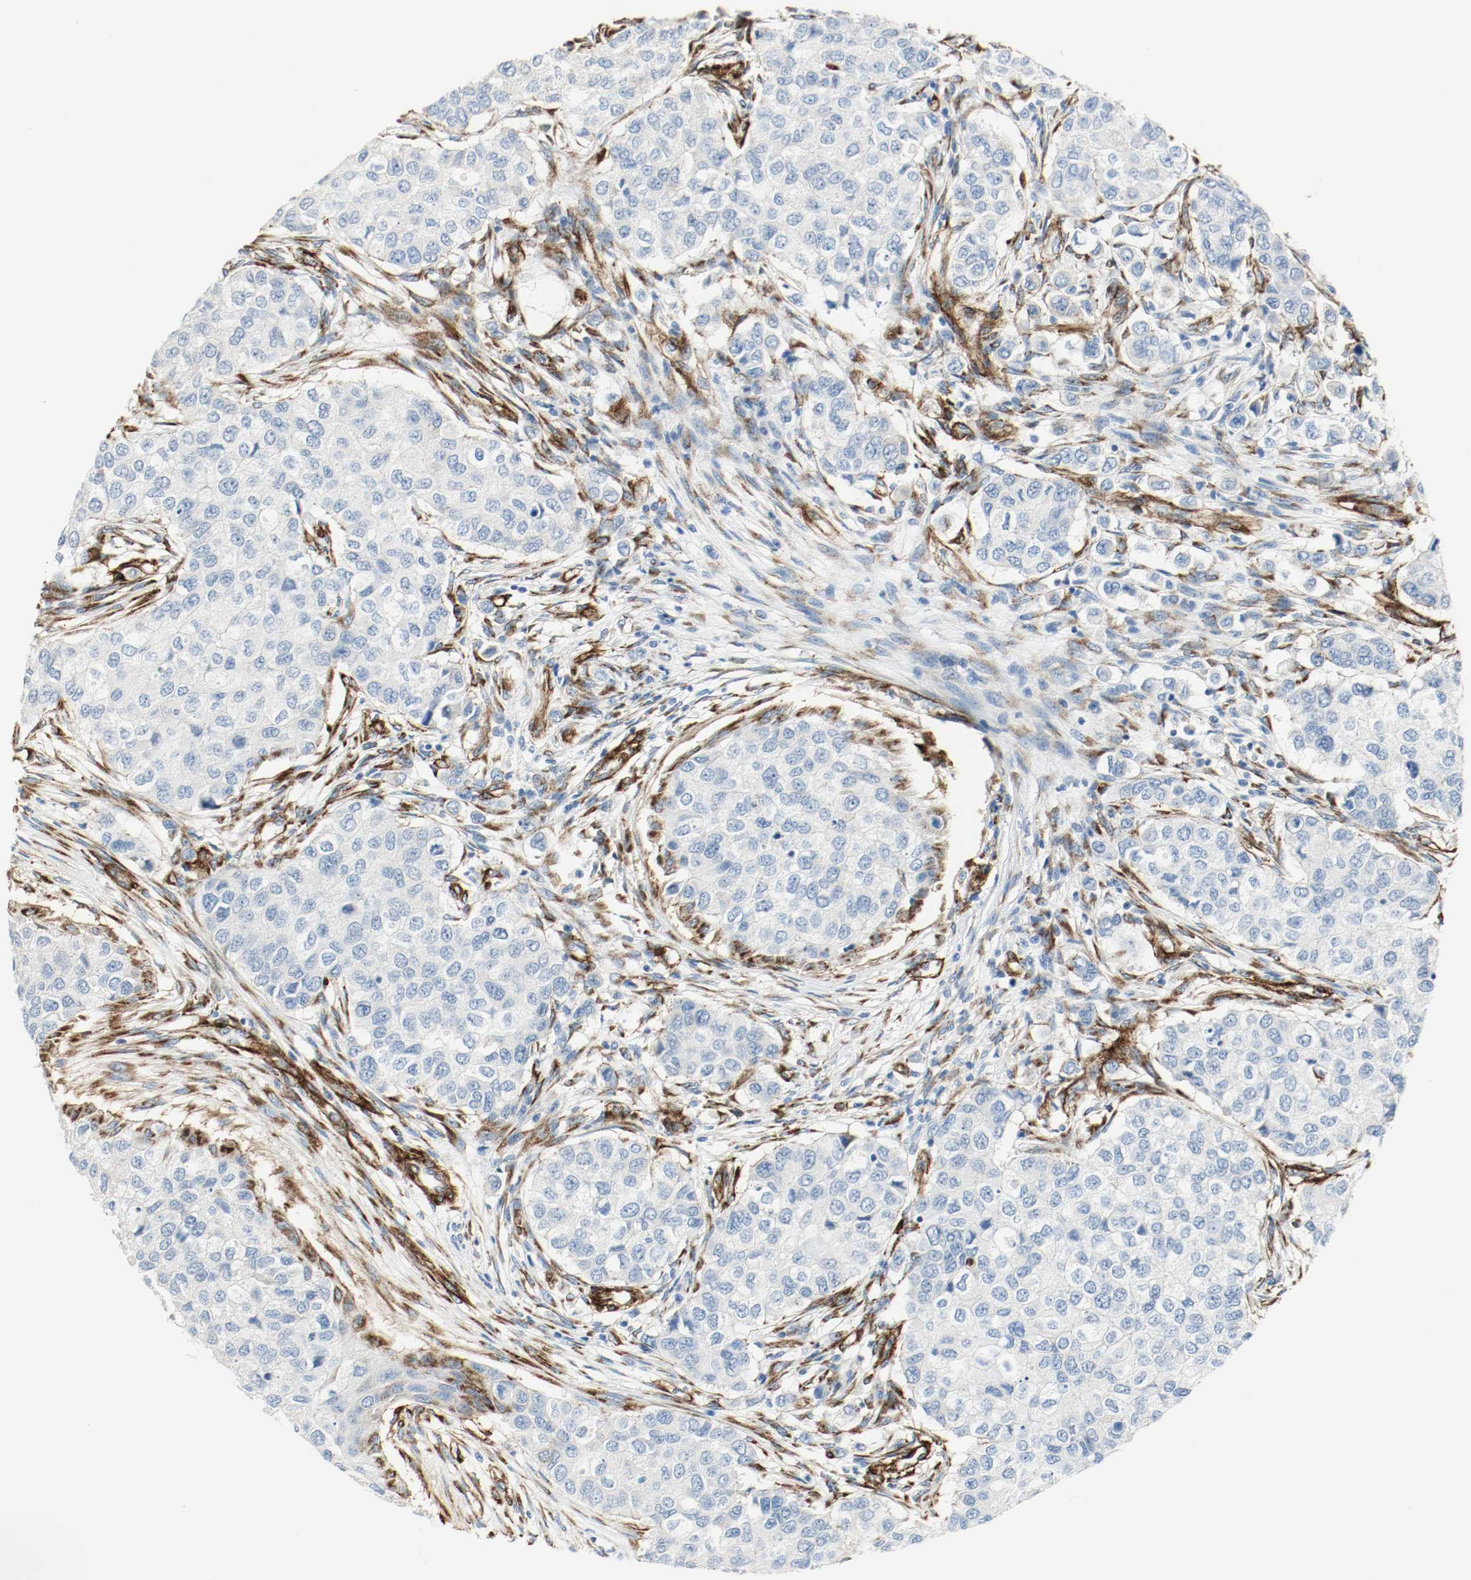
{"staining": {"intensity": "negative", "quantity": "none", "location": "none"}, "tissue": "breast cancer", "cell_type": "Tumor cells", "image_type": "cancer", "snomed": [{"axis": "morphology", "description": "Normal tissue, NOS"}, {"axis": "morphology", "description": "Duct carcinoma"}, {"axis": "topography", "description": "Breast"}], "caption": "DAB immunohistochemical staining of breast cancer (invasive ductal carcinoma) shows no significant expression in tumor cells.", "gene": "LAMB1", "patient": {"sex": "female", "age": 49}}